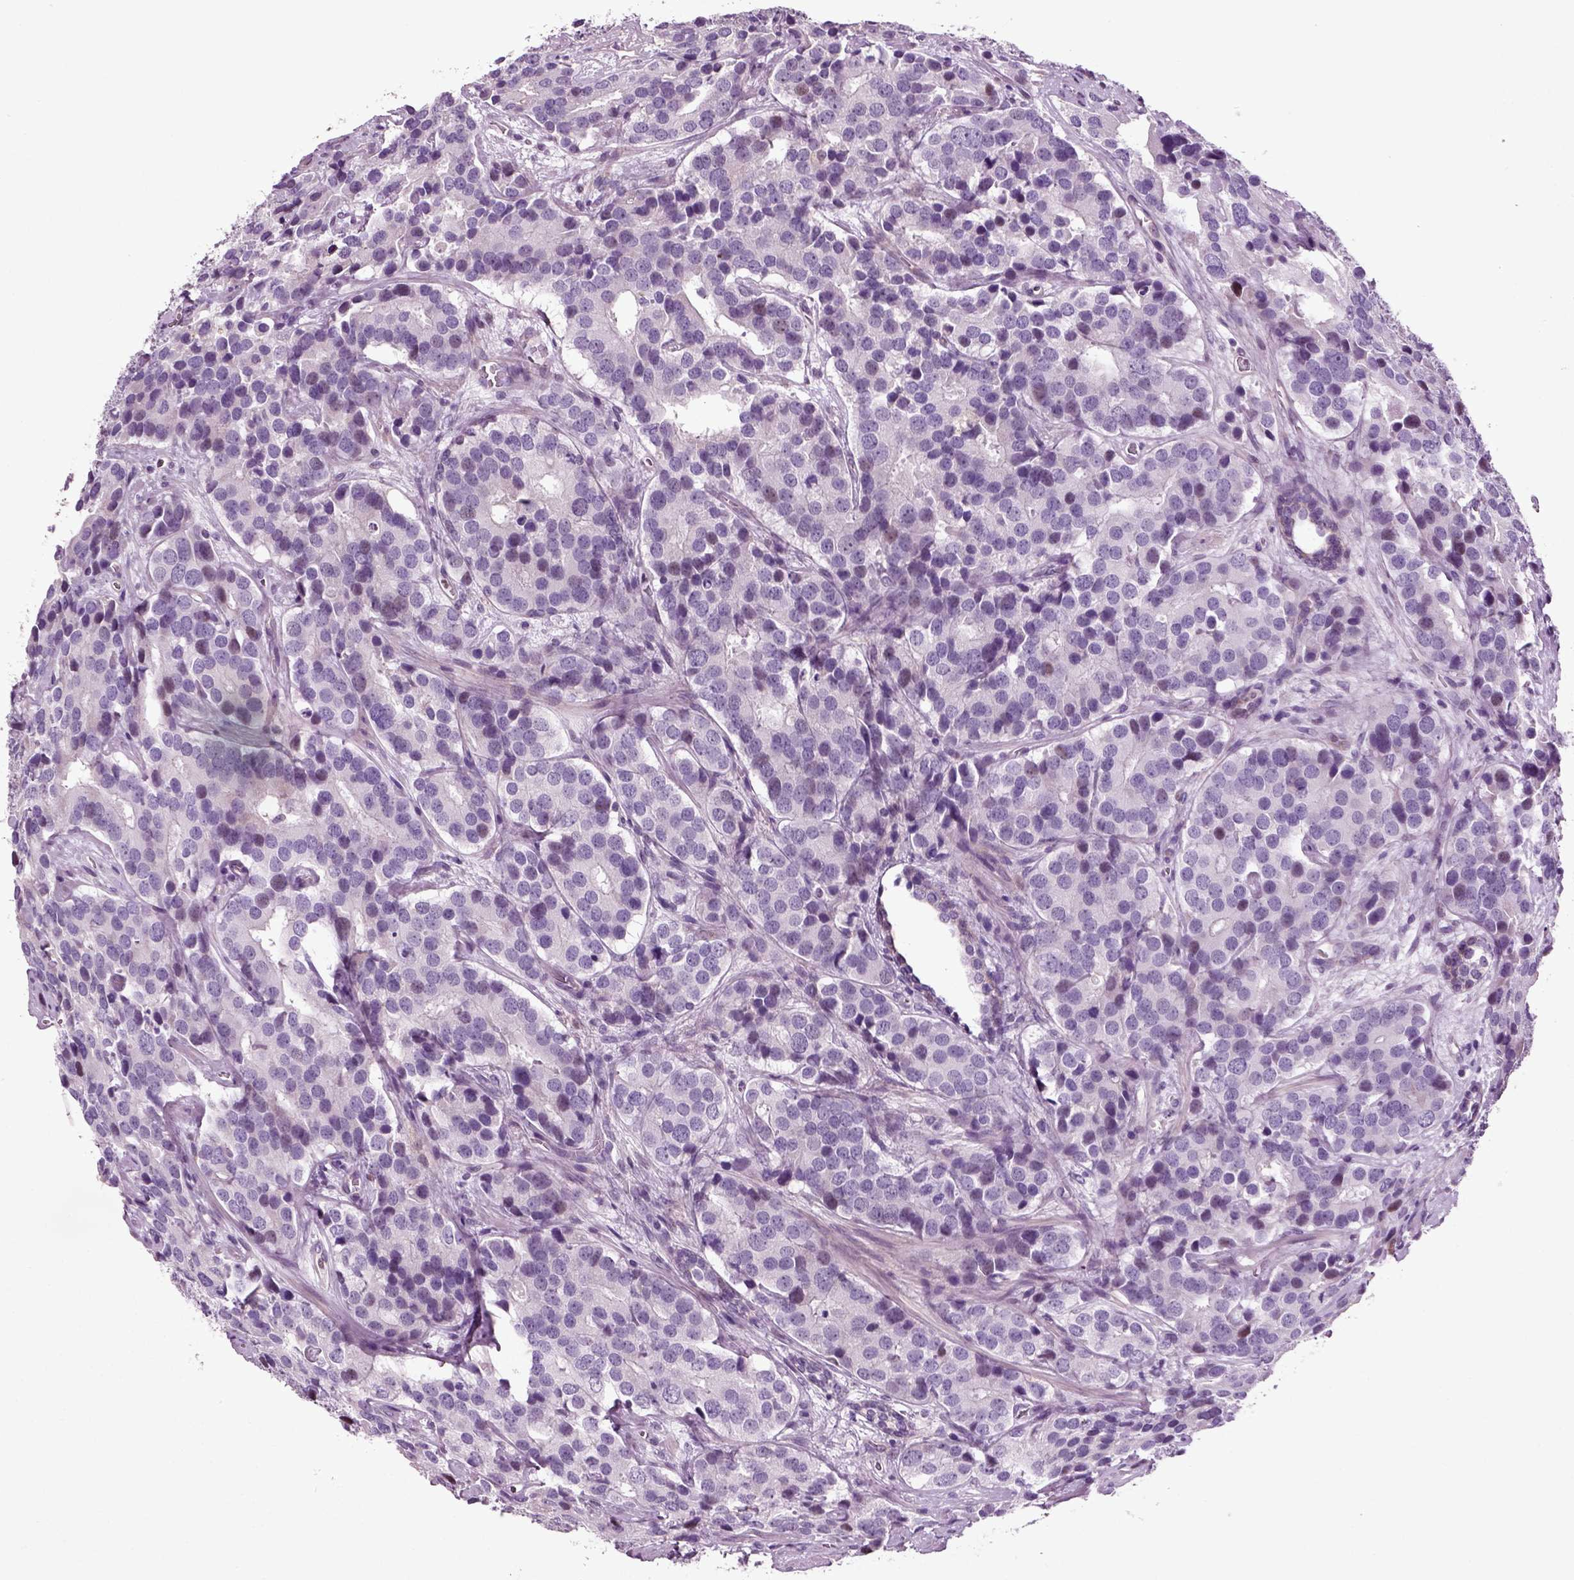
{"staining": {"intensity": "negative", "quantity": "none", "location": "none"}, "tissue": "prostate cancer", "cell_type": "Tumor cells", "image_type": "cancer", "snomed": [{"axis": "morphology", "description": "Adenocarcinoma, NOS"}, {"axis": "topography", "description": "Prostate and seminal vesicle, NOS"}], "caption": "Tumor cells are negative for protein expression in human prostate cancer.", "gene": "ARID3A", "patient": {"sex": "male", "age": 63}}